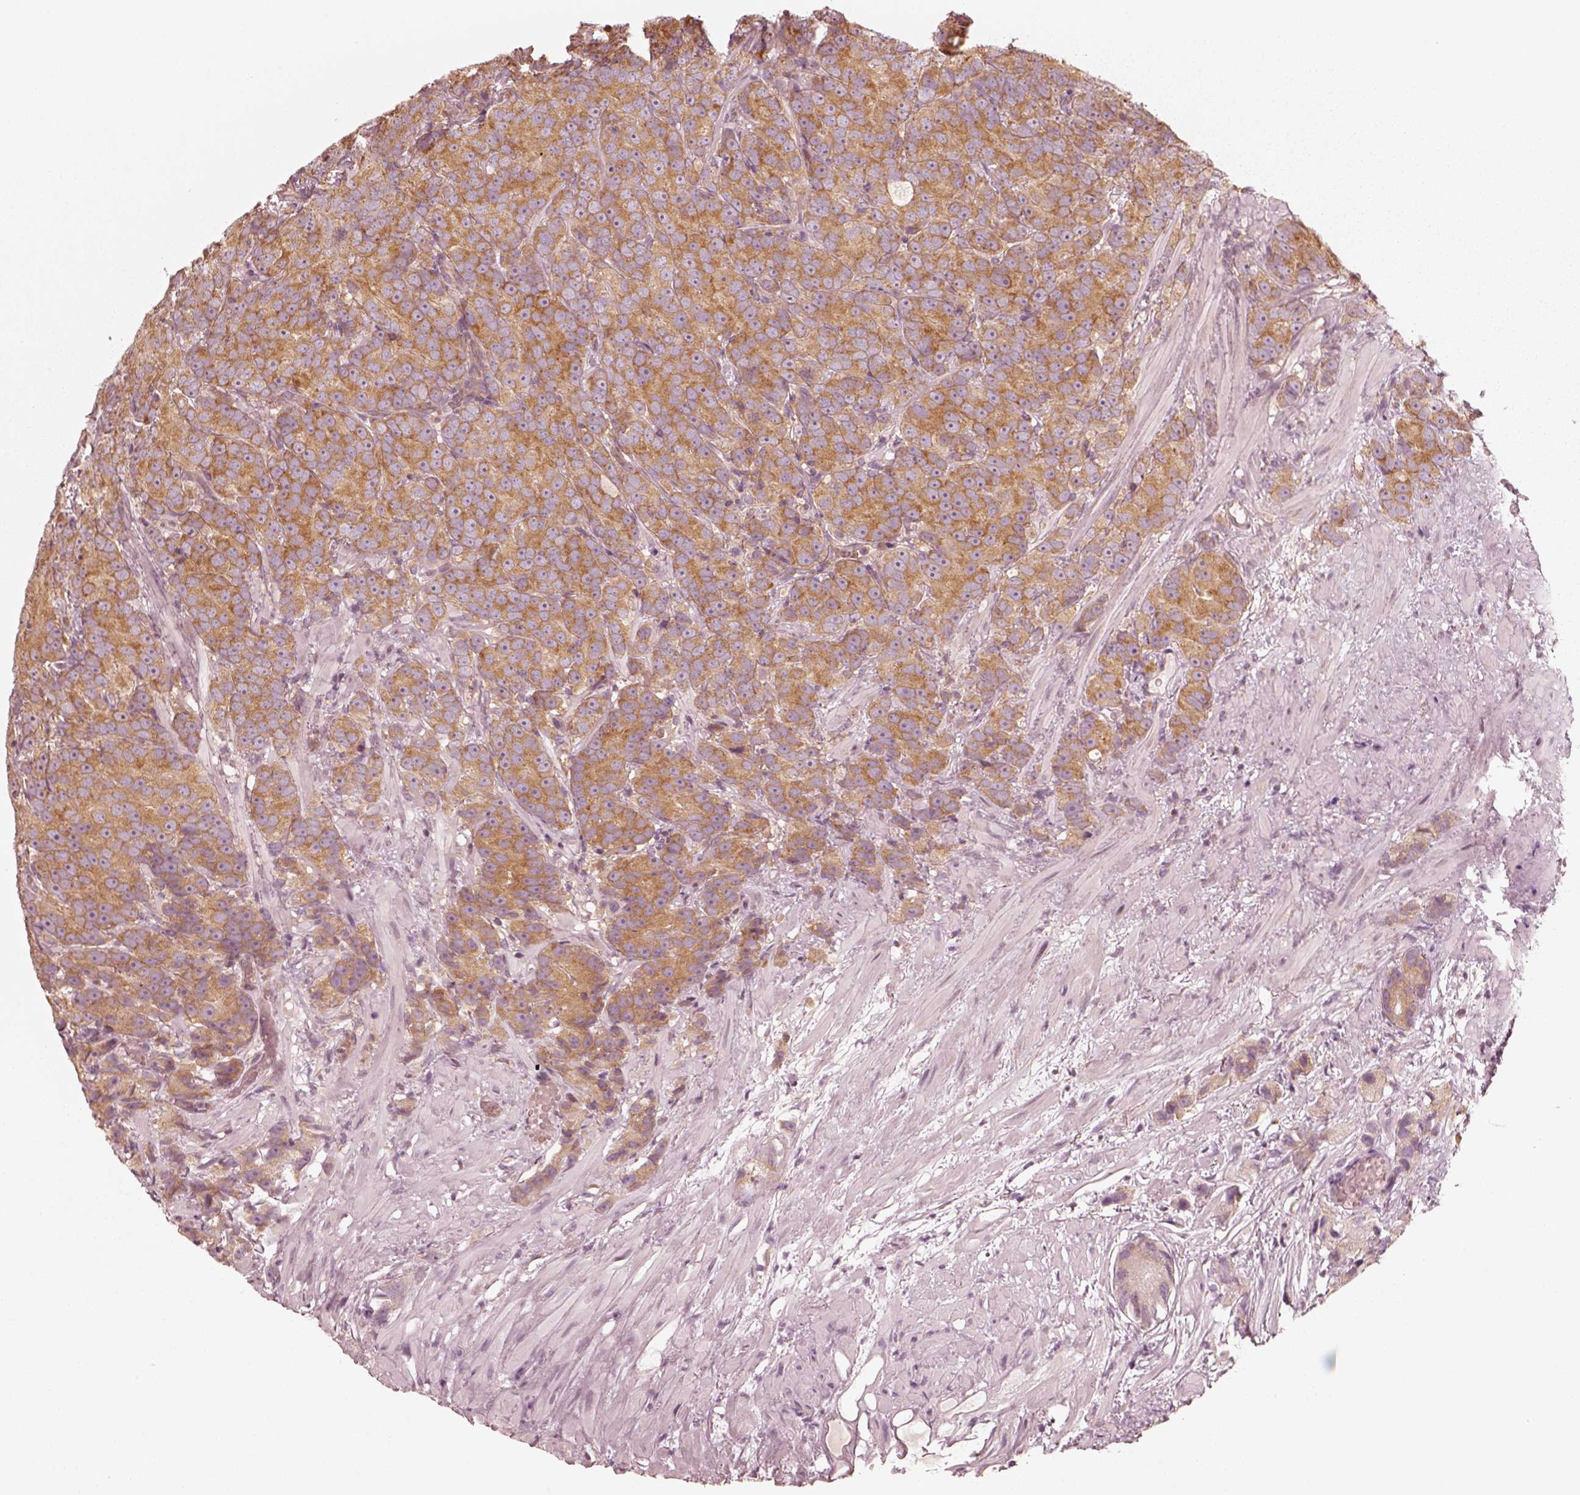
{"staining": {"intensity": "moderate", "quantity": ">75%", "location": "cytoplasmic/membranous"}, "tissue": "prostate cancer", "cell_type": "Tumor cells", "image_type": "cancer", "snomed": [{"axis": "morphology", "description": "Adenocarcinoma, High grade"}, {"axis": "topography", "description": "Prostate"}], "caption": "Tumor cells reveal moderate cytoplasmic/membranous staining in about >75% of cells in adenocarcinoma (high-grade) (prostate).", "gene": "CNOT2", "patient": {"sex": "male", "age": 90}}